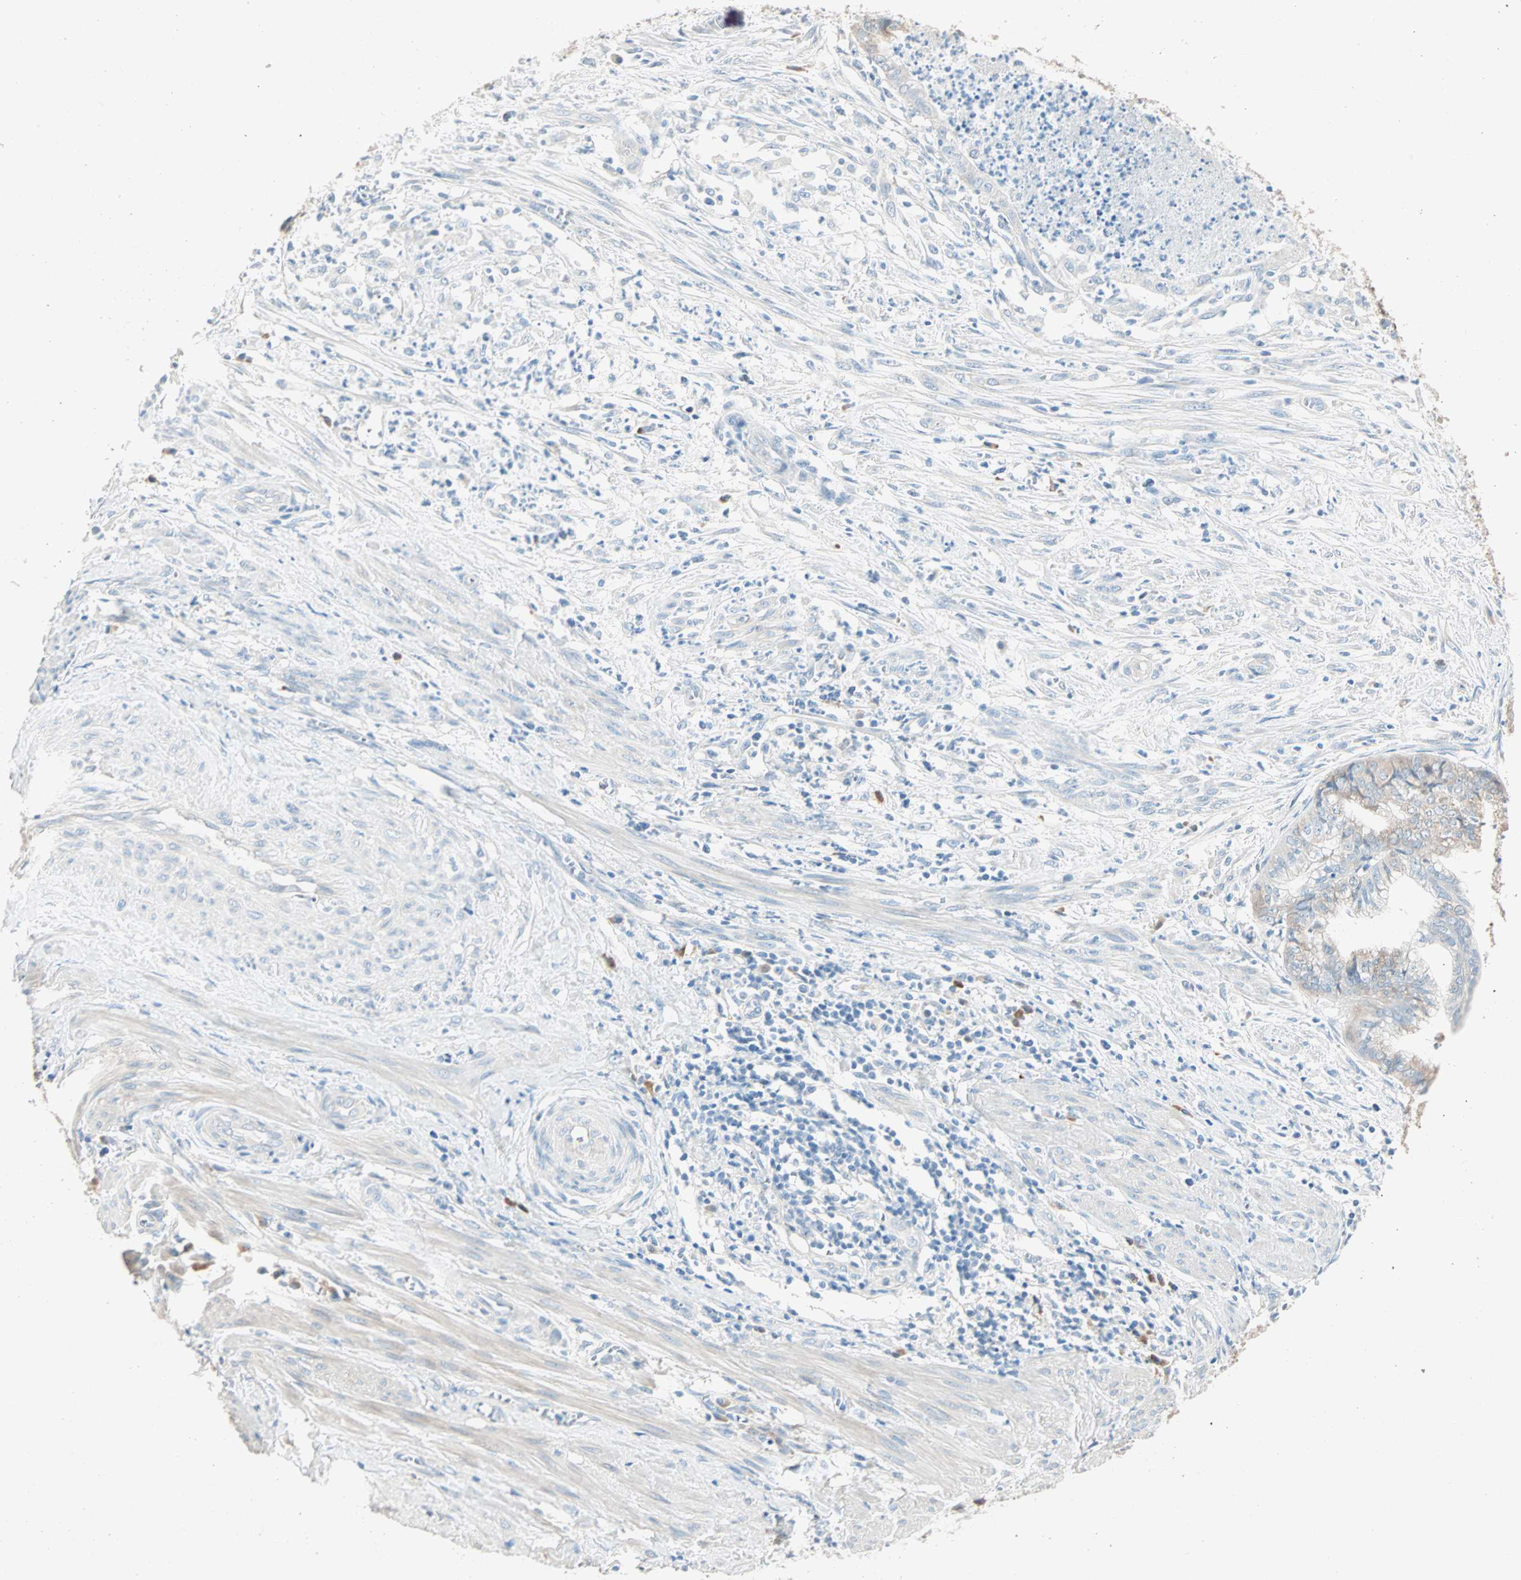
{"staining": {"intensity": "weak", "quantity": "25%-75%", "location": "cytoplasmic/membranous"}, "tissue": "endometrial cancer", "cell_type": "Tumor cells", "image_type": "cancer", "snomed": [{"axis": "morphology", "description": "Necrosis, NOS"}, {"axis": "morphology", "description": "Adenocarcinoma, NOS"}, {"axis": "topography", "description": "Endometrium"}], "caption": "Tumor cells show low levels of weak cytoplasmic/membranous expression in approximately 25%-75% of cells in endometrial cancer.", "gene": "ATF6", "patient": {"sex": "female", "age": 79}}